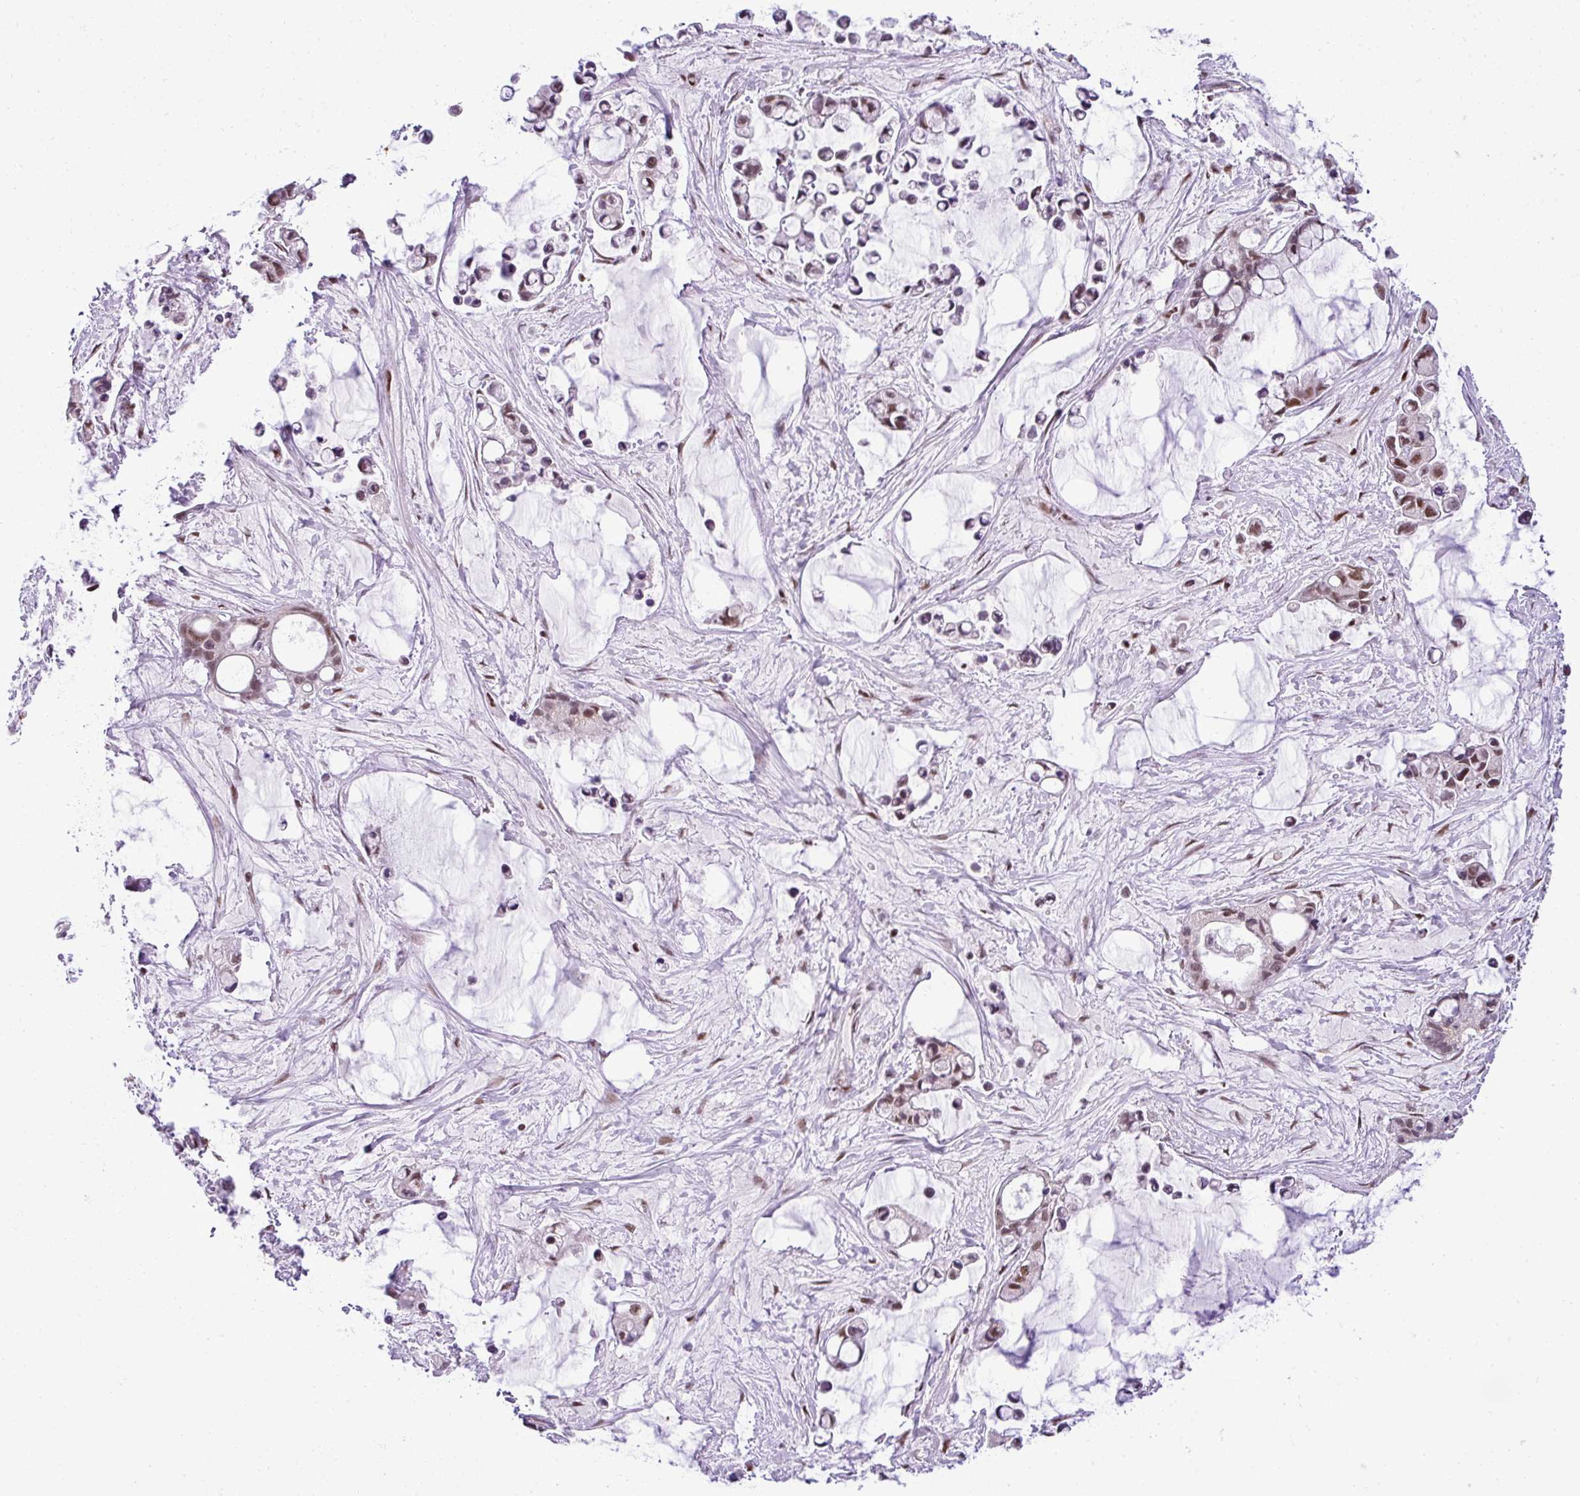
{"staining": {"intensity": "moderate", "quantity": ">75%", "location": "nuclear"}, "tissue": "ovarian cancer", "cell_type": "Tumor cells", "image_type": "cancer", "snomed": [{"axis": "morphology", "description": "Cystadenocarcinoma, mucinous, NOS"}, {"axis": "topography", "description": "Ovary"}], "caption": "IHC micrograph of neoplastic tissue: human ovarian mucinous cystadenocarcinoma stained using immunohistochemistry (IHC) shows medium levels of moderate protein expression localized specifically in the nuclear of tumor cells, appearing as a nuclear brown color.", "gene": "PGAP4", "patient": {"sex": "female", "age": 63}}